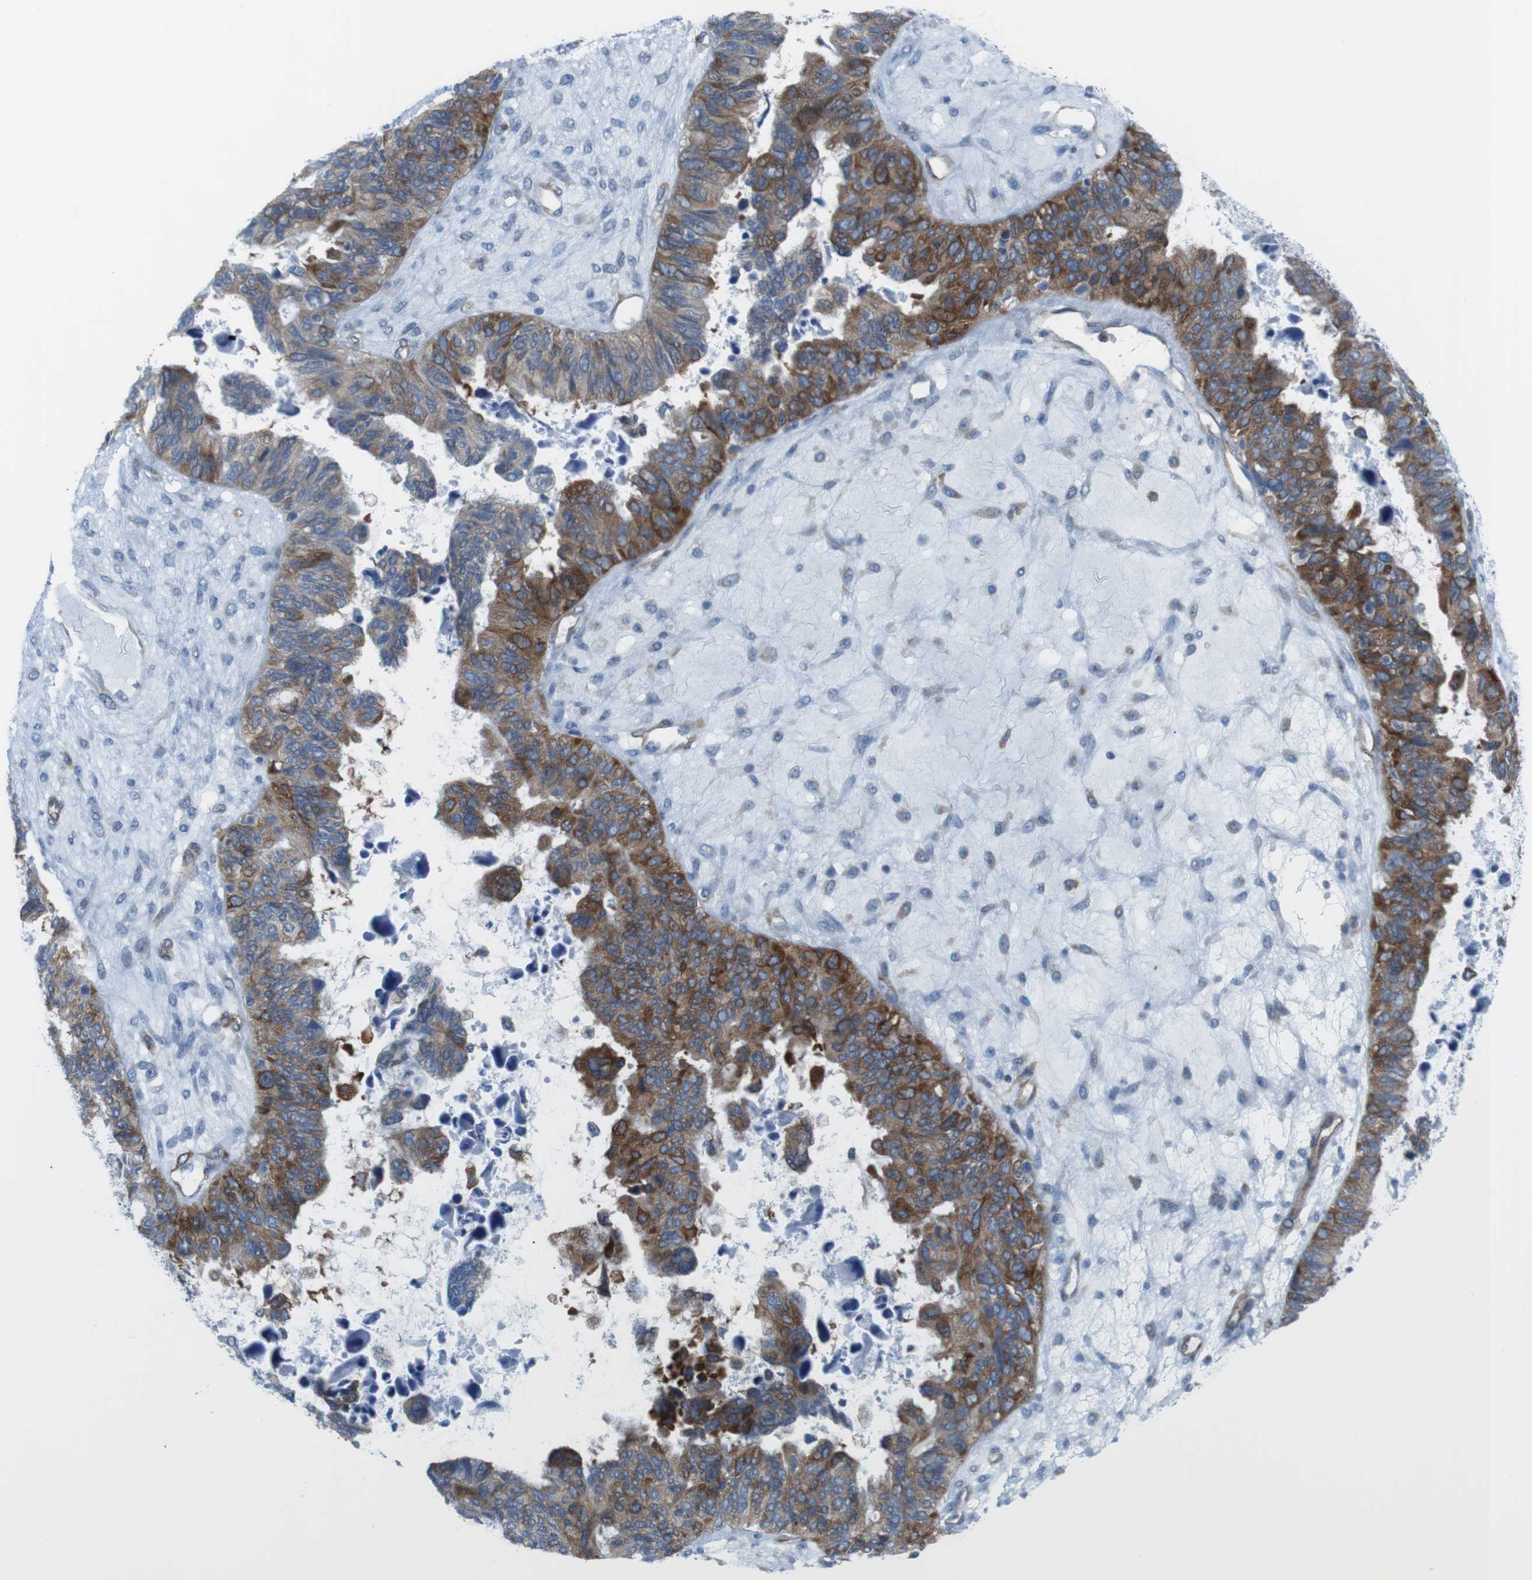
{"staining": {"intensity": "moderate", "quantity": ">75%", "location": "cytoplasmic/membranous"}, "tissue": "ovarian cancer", "cell_type": "Tumor cells", "image_type": "cancer", "snomed": [{"axis": "morphology", "description": "Cystadenocarcinoma, serous, NOS"}, {"axis": "topography", "description": "Ovary"}], "caption": "IHC of serous cystadenocarcinoma (ovarian) reveals medium levels of moderate cytoplasmic/membranous positivity in about >75% of tumor cells.", "gene": "DIAPH2", "patient": {"sex": "female", "age": 79}}